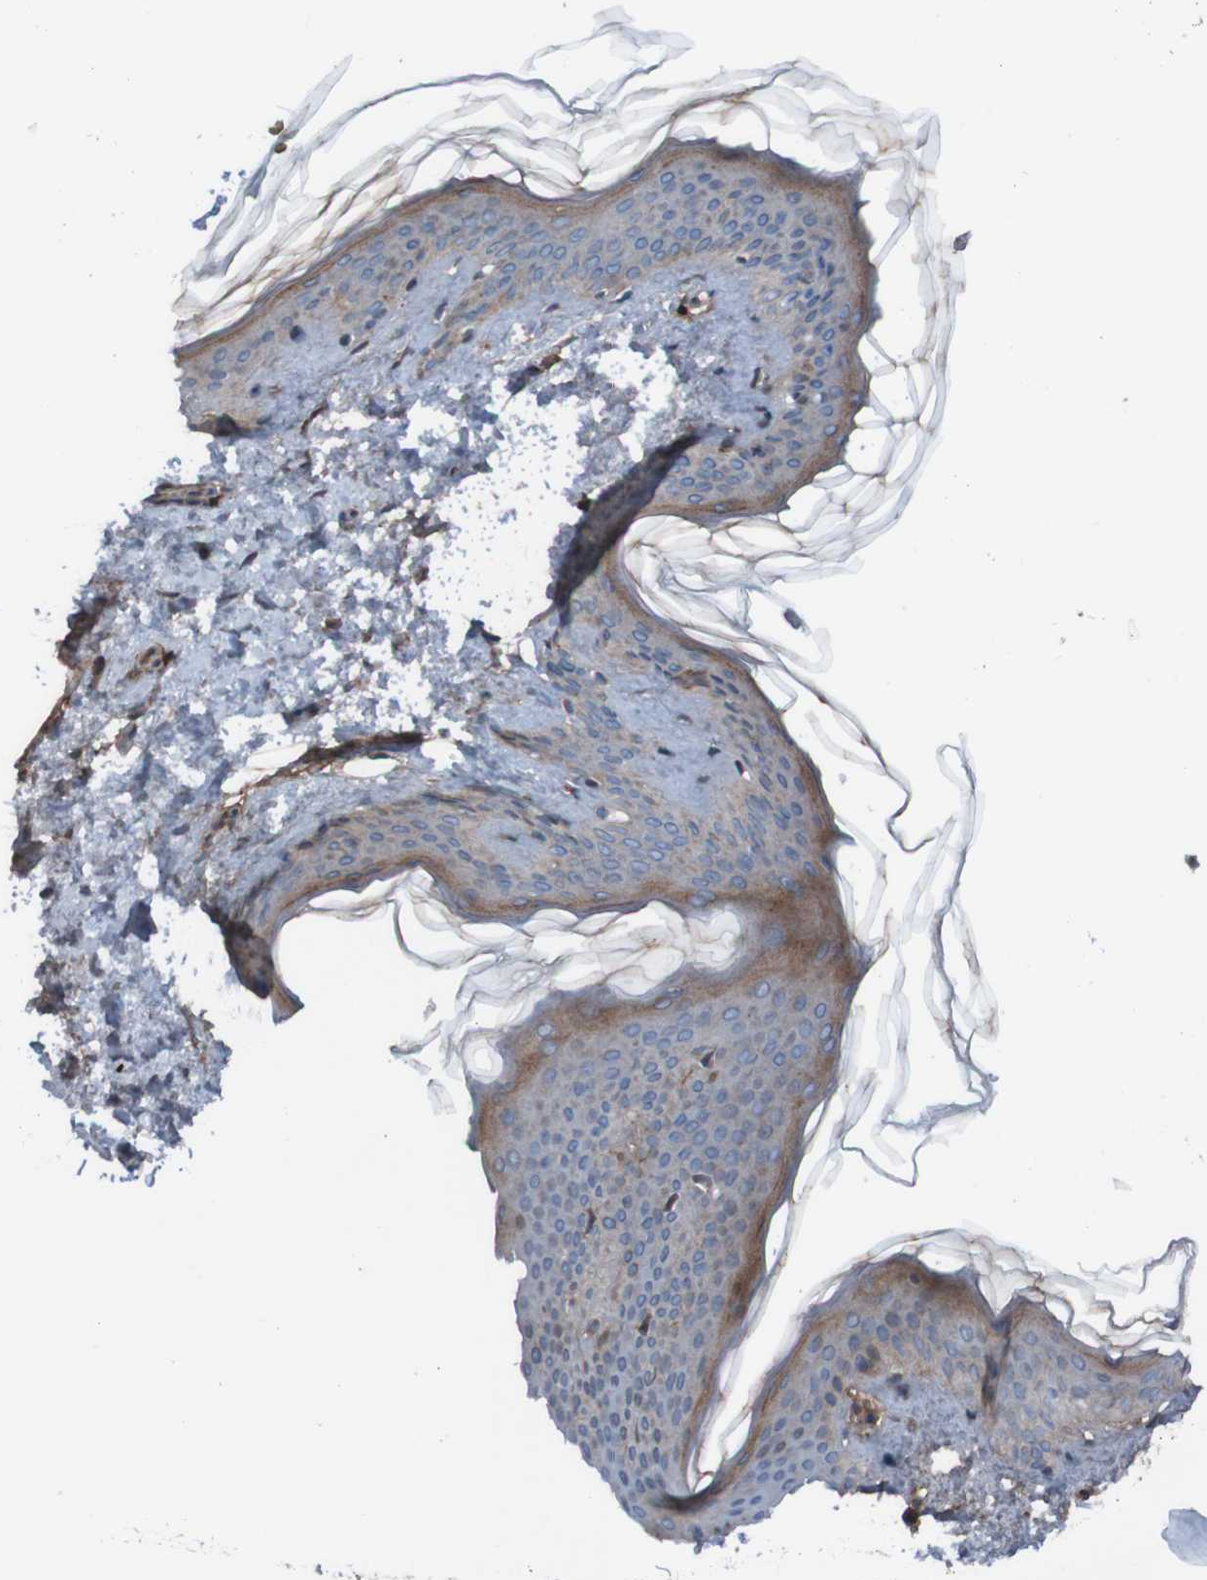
{"staining": {"intensity": "weak", "quantity": ">75%", "location": "cytoplasmic/membranous"}, "tissue": "skin", "cell_type": "Fibroblasts", "image_type": "normal", "snomed": [{"axis": "morphology", "description": "Normal tissue, NOS"}, {"axis": "topography", "description": "Skin"}], "caption": "Protein analysis of benign skin exhibits weak cytoplasmic/membranous positivity in approximately >75% of fibroblasts.", "gene": "PDGFB", "patient": {"sex": "female", "age": 41}}